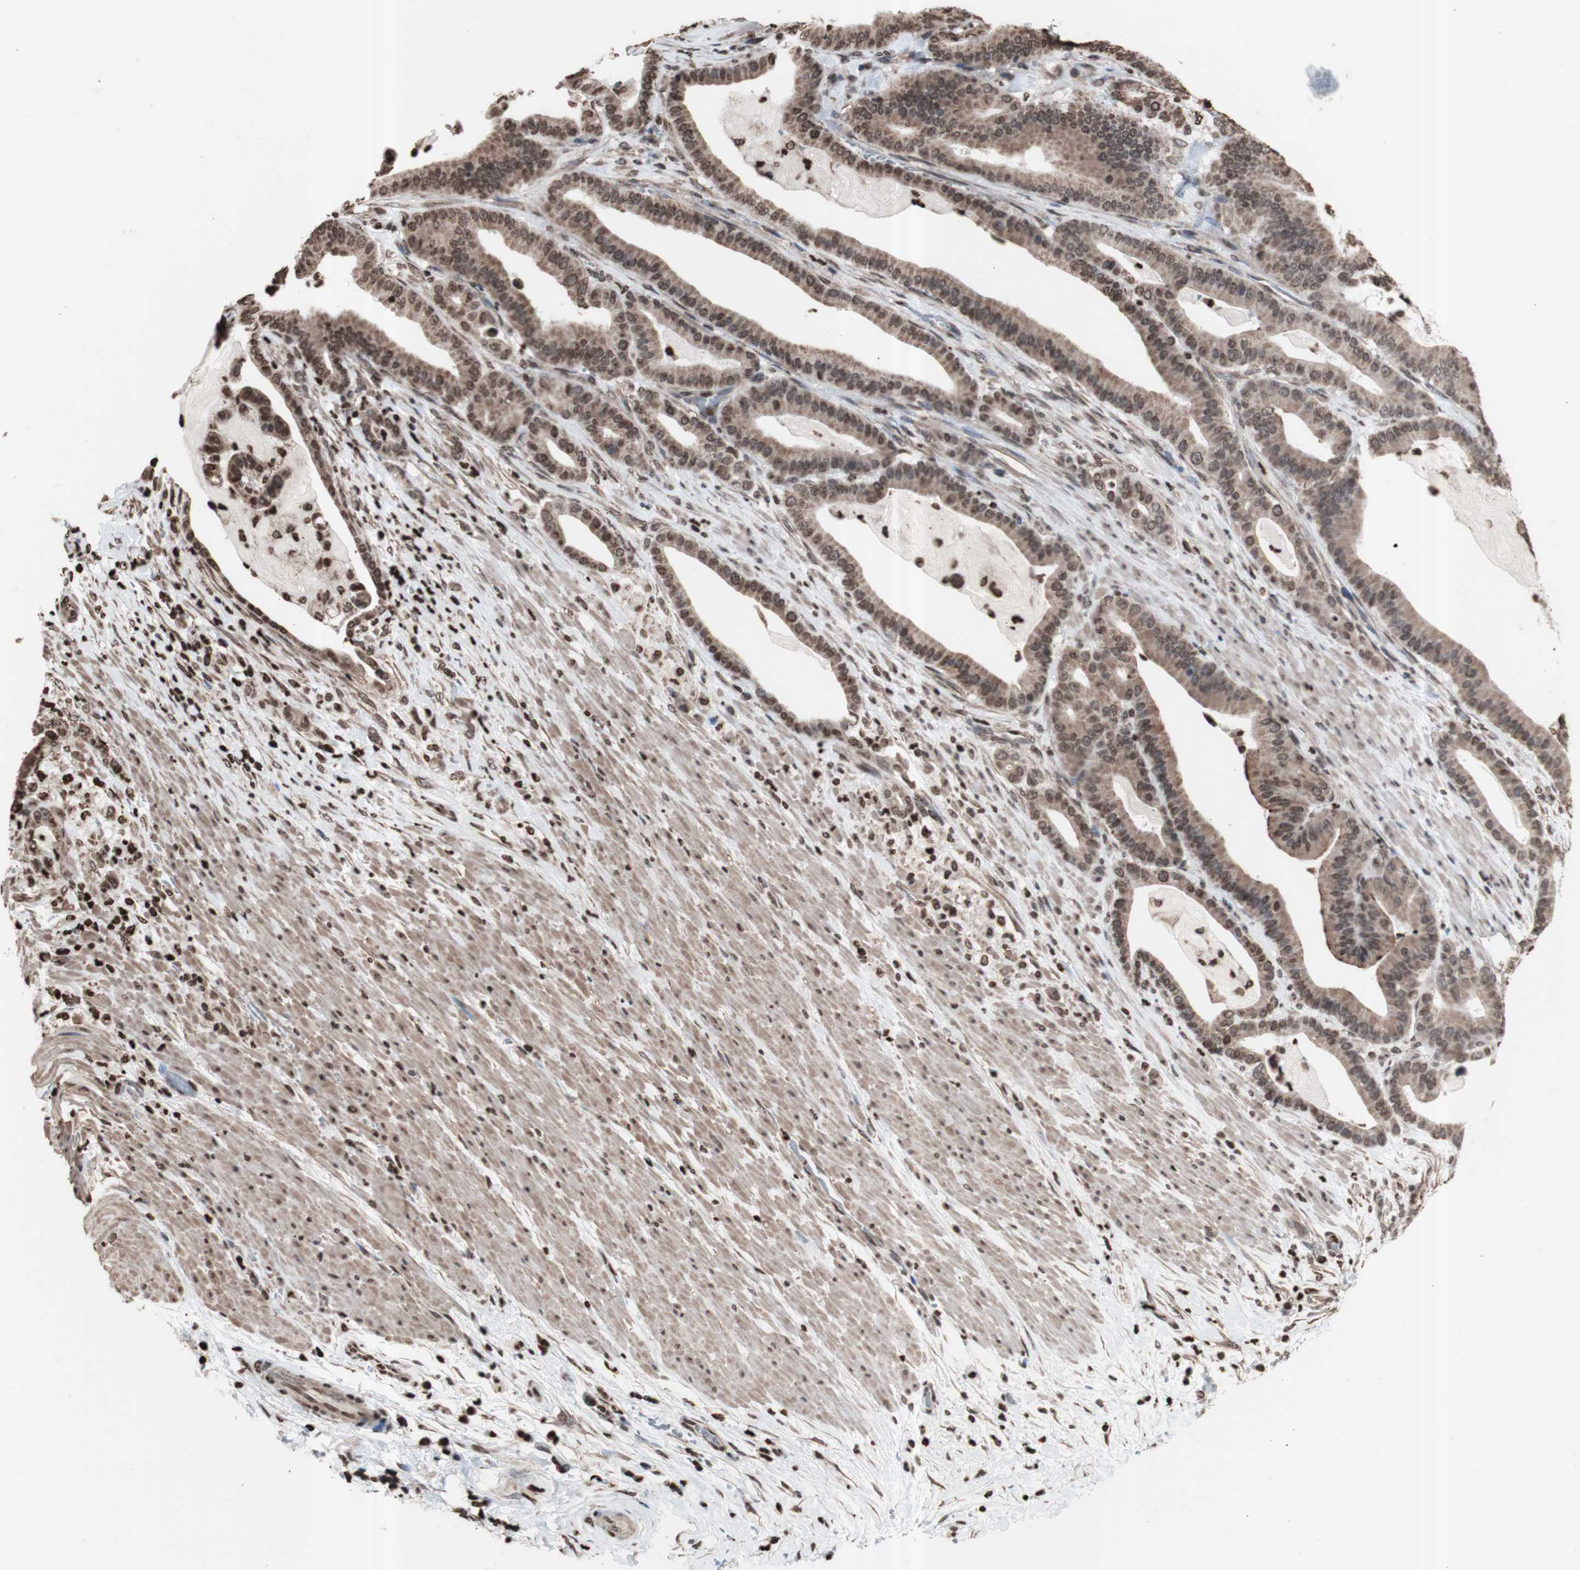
{"staining": {"intensity": "moderate", "quantity": ">75%", "location": "cytoplasmic/membranous,nuclear"}, "tissue": "pancreatic cancer", "cell_type": "Tumor cells", "image_type": "cancer", "snomed": [{"axis": "morphology", "description": "Adenocarcinoma, NOS"}, {"axis": "topography", "description": "Pancreas"}], "caption": "A medium amount of moderate cytoplasmic/membranous and nuclear expression is present in approximately >75% of tumor cells in adenocarcinoma (pancreatic) tissue.", "gene": "SNAI2", "patient": {"sex": "male", "age": 63}}